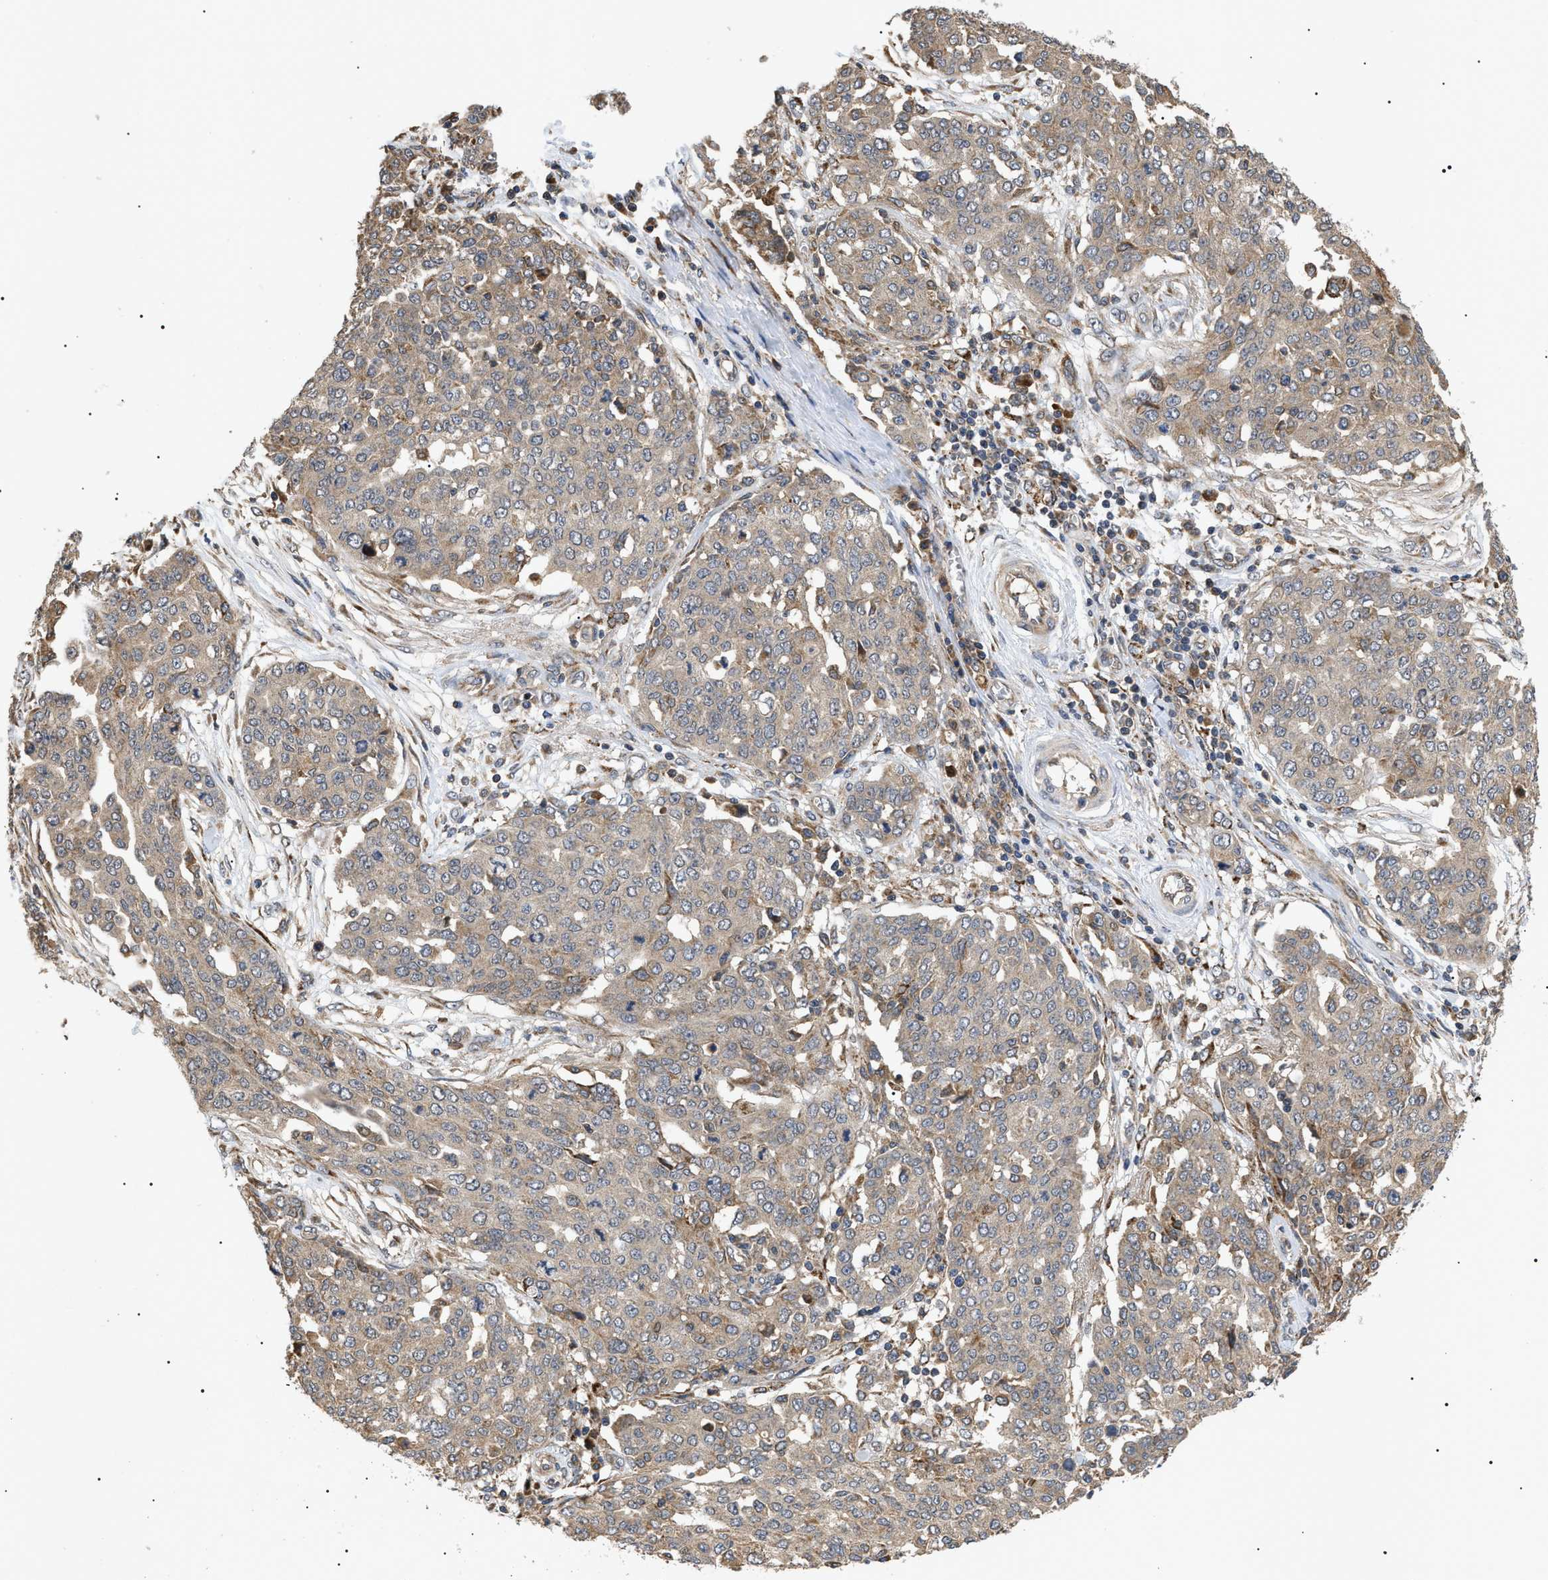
{"staining": {"intensity": "weak", "quantity": ">75%", "location": "cytoplasmic/membranous"}, "tissue": "ovarian cancer", "cell_type": "Tumor cells", "image_type": "cancer", "snomed": [{"axis": "morphology", "description": "Cystadenocarcinoma, serous, NOS"}, {"axis": "topography", "description": "Soft tissue"}, {"axis": "topography", "description": "Ovary"}], "caption": "IHC image of human serous cystadenocarcinoma (ovarian) stained for a protein (brown), which reveals low levels of weak cytoplasmic/membranous positivity in about >75% of tumor cells.", "gene": "ASTL", "patient": {"sex": "female", "age": 57}}